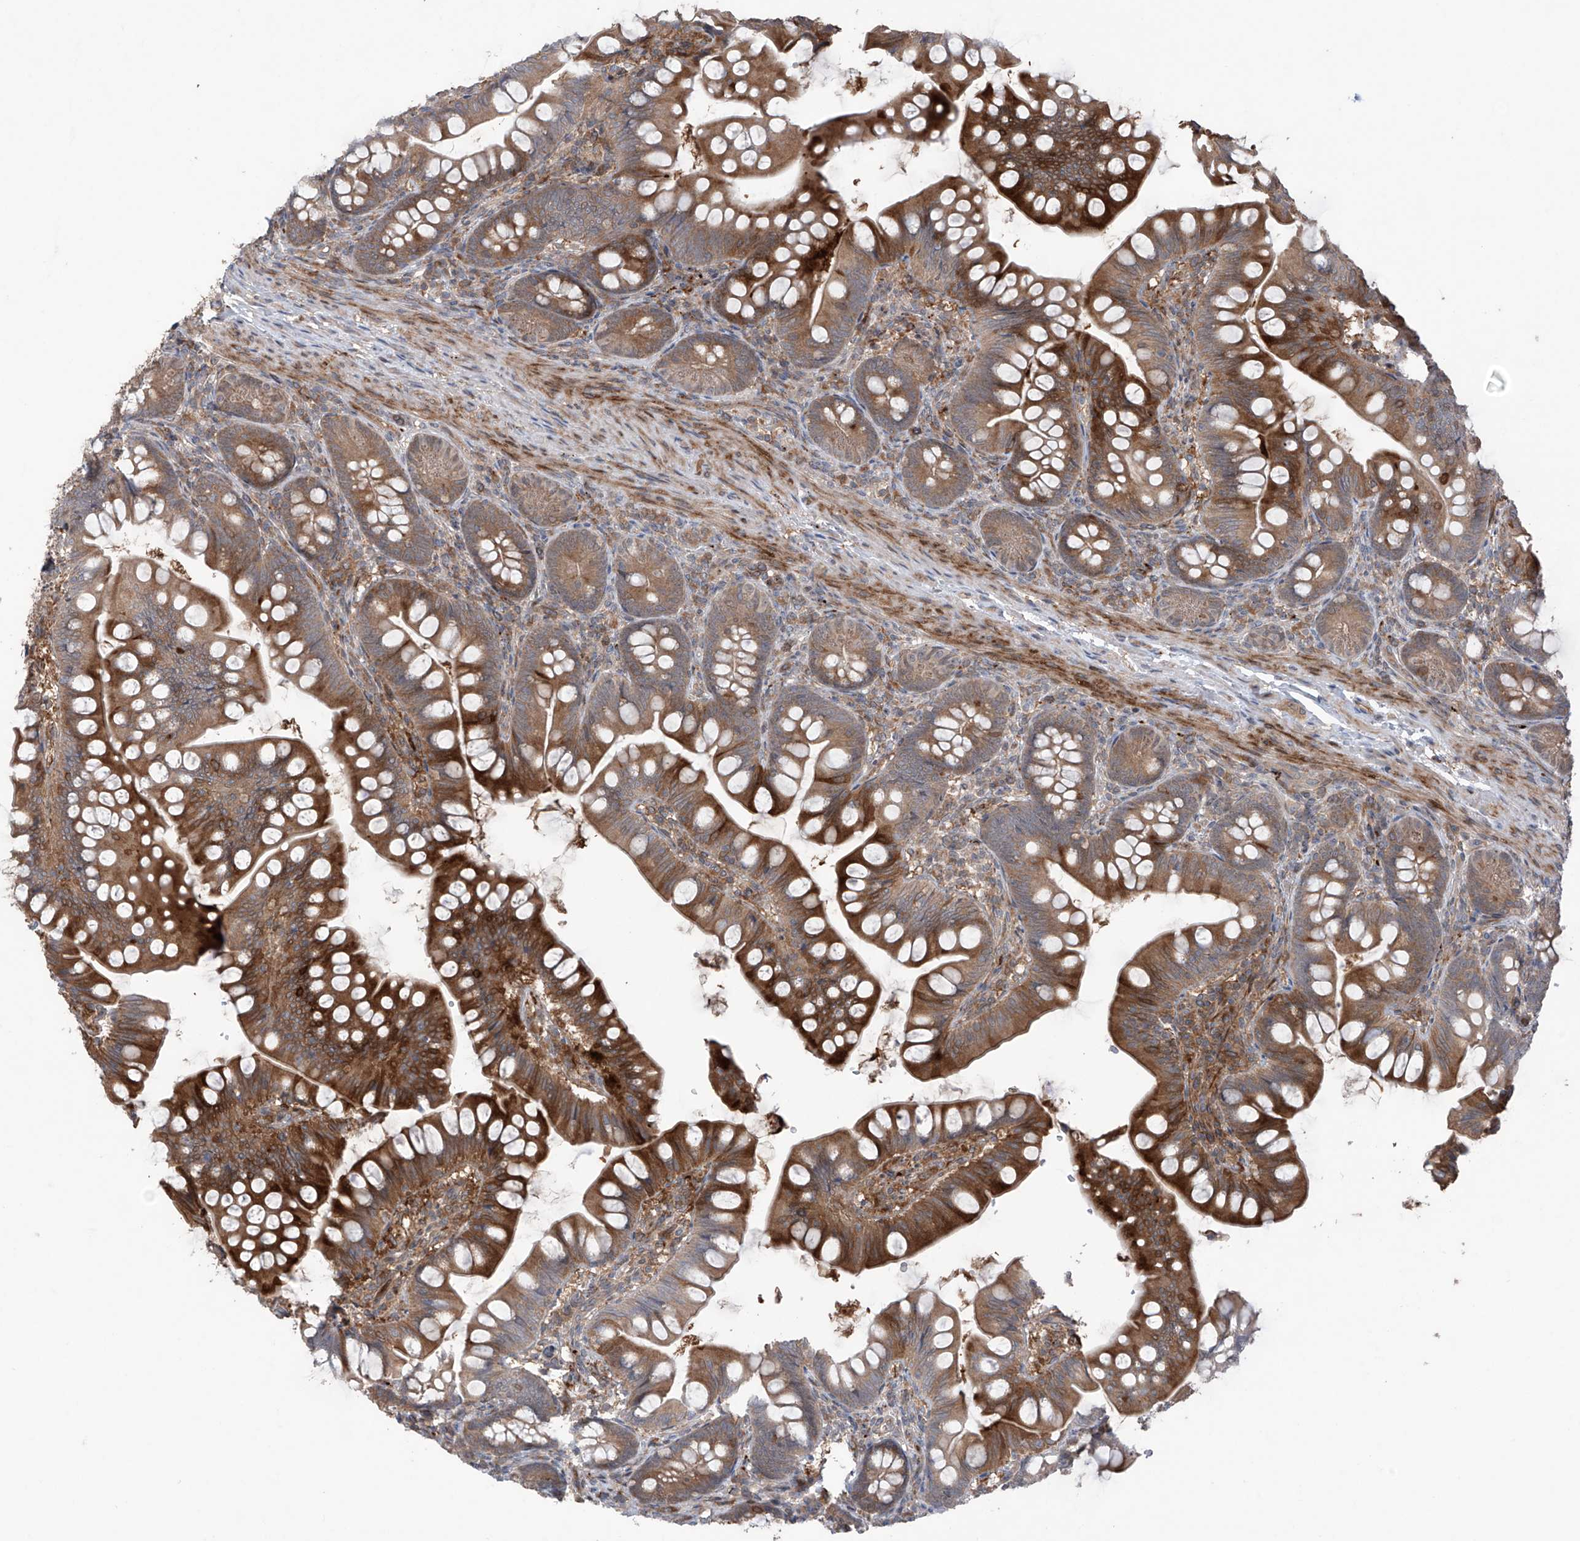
{"staining": {"intensity": "strong", "quantity": ">75%", "location": "cytoplasmic/membranous"}, "tissue": "small intestine", "cell_type": "Glandular cells", "image_type": "normal", "snomed": [{"axis": "morphology", "description": "Normal tissue, NOS"}, {"axis": "topography", "description": "Small intestine"}], "caption": "IHC staining of unremarkable small intestine, which exhibits high levels of strong cytoplasmic/membranous expression in approximately >75% of glandular cells indicating strong cytoplasmic/membranous protein positivity. The staining was performed using DAB (brown) for protein detection and nuclei were counterstained in hematoxylin (blue).", "gene": "SAMD3", "patient": {"sex": "male", "age": 7}}